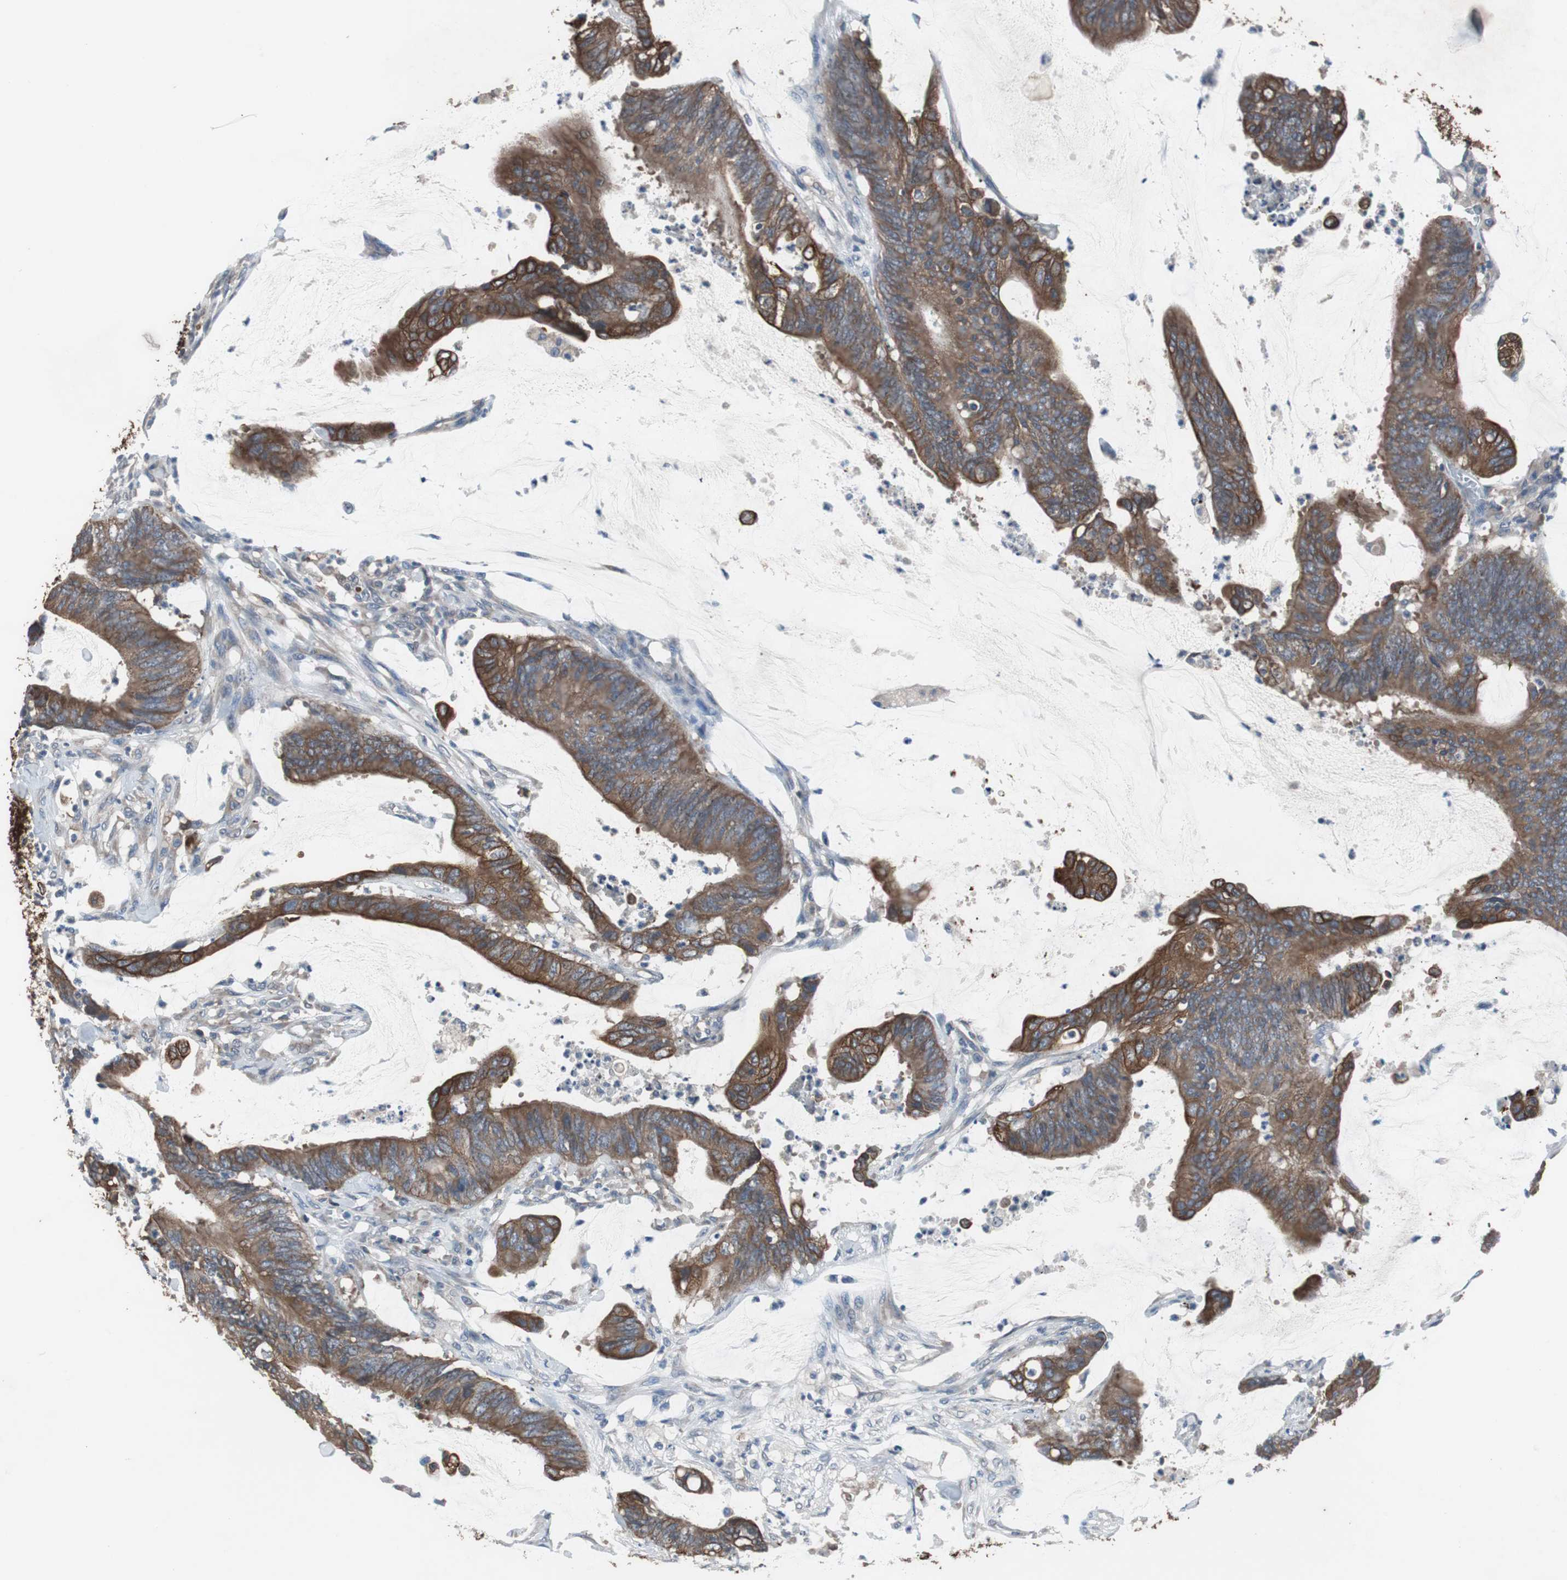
{"staining": {"intensity": "strong", "quantity": ">75%", "location": "cytoplasmic/membranous"}, "tissue": "colorectal cancer", "cell_type": "Tumor cells", "image_type": "cancer", "snomed": [{"axis": "morphology", "description": "Adenocarcinoma, NOS"}, {"axis": "topography", "description": "Rectum"}], "caption": "Immunohistochemical staining of human adenocarcinoma (colorectal) reveals high levels of strong cytoplasmic/membranous protein expression in about >75% of tumor cells.", "gene": "USP10", "patient": {"sex": "female", "age": 66}}